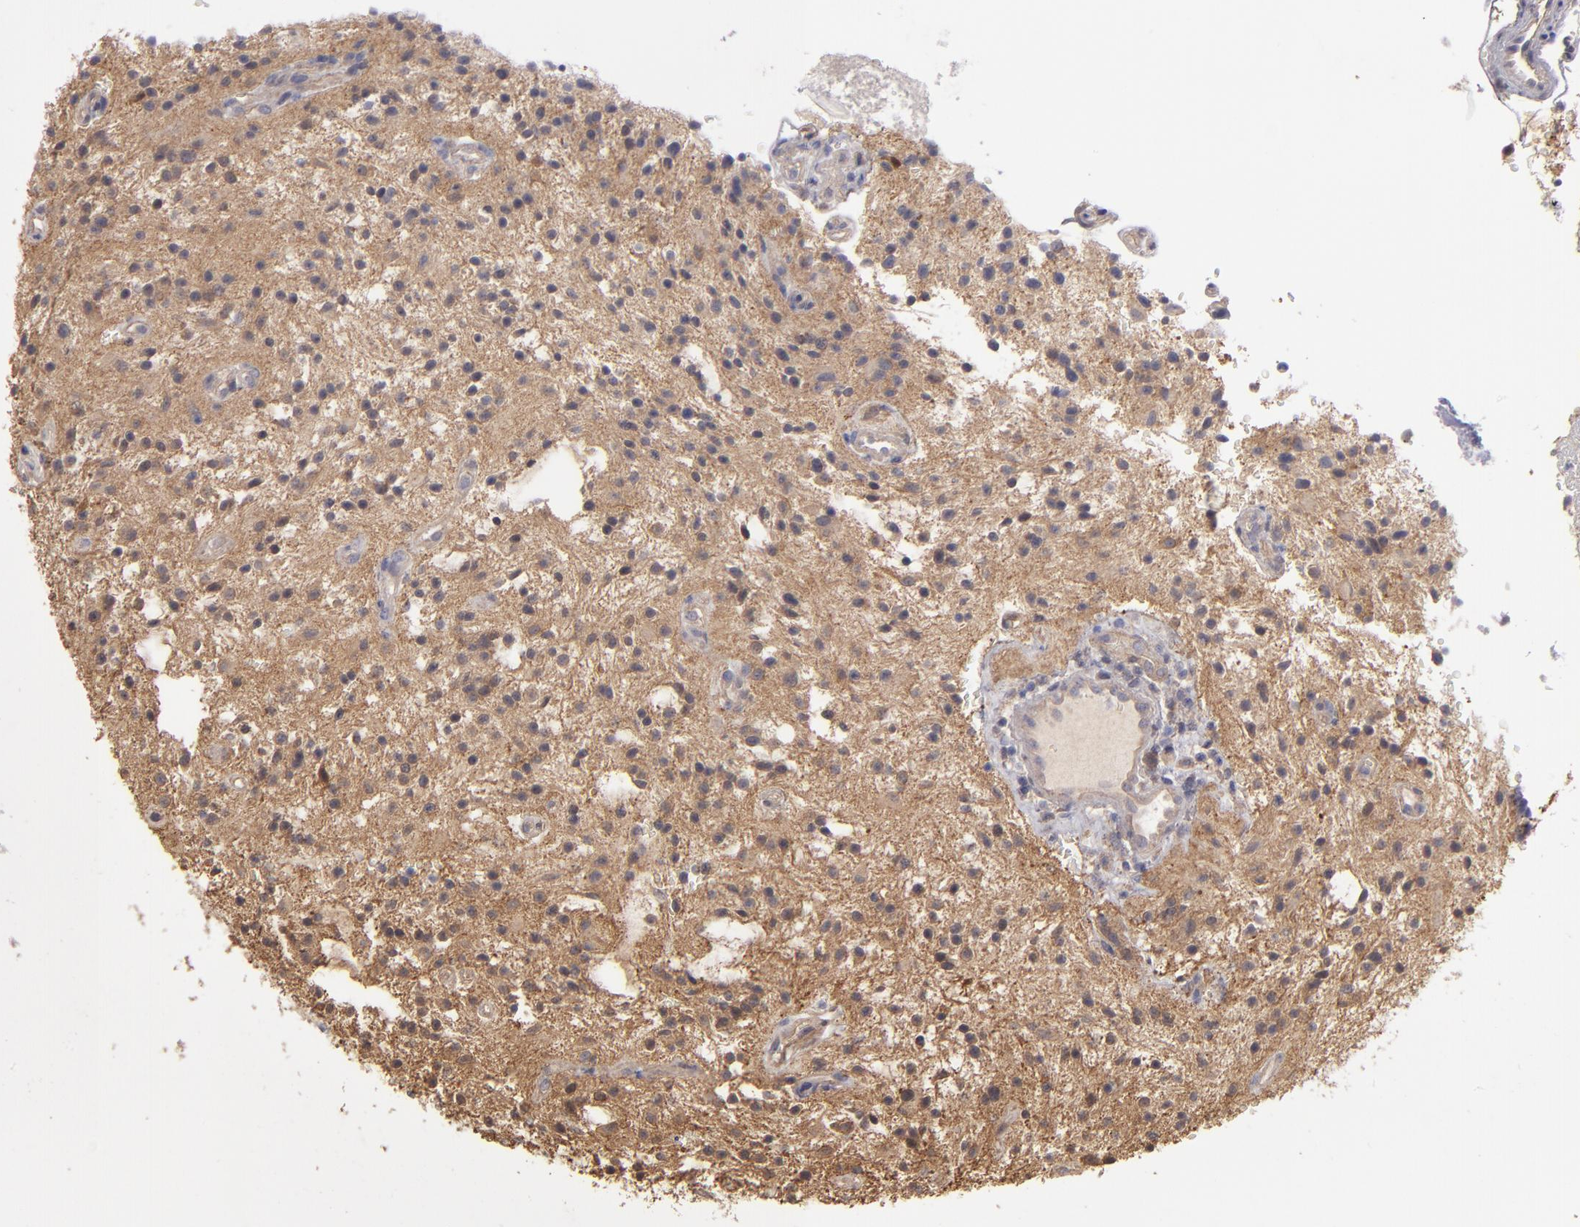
{"staining": {"intensity": "moderate", "quantity": "<25%", "location": "cytoplasmic/membranous"}, "tissue": "glioma", "cell_type": "Tumor cells", "image_type": "cancer", "snomed": [{"axis": "morphology", "description": "Glioma, malignant, NOS"}, {"axis": "topography", "description": "Cerebellum"}], "caption": "This image exhibits IHC staining of glioma, with low moderate cytoplasmic/membranous expression in about <25% of tumor cells.", "gene": "NDRG2", "patient": {"sex": "female", "age": 10}}